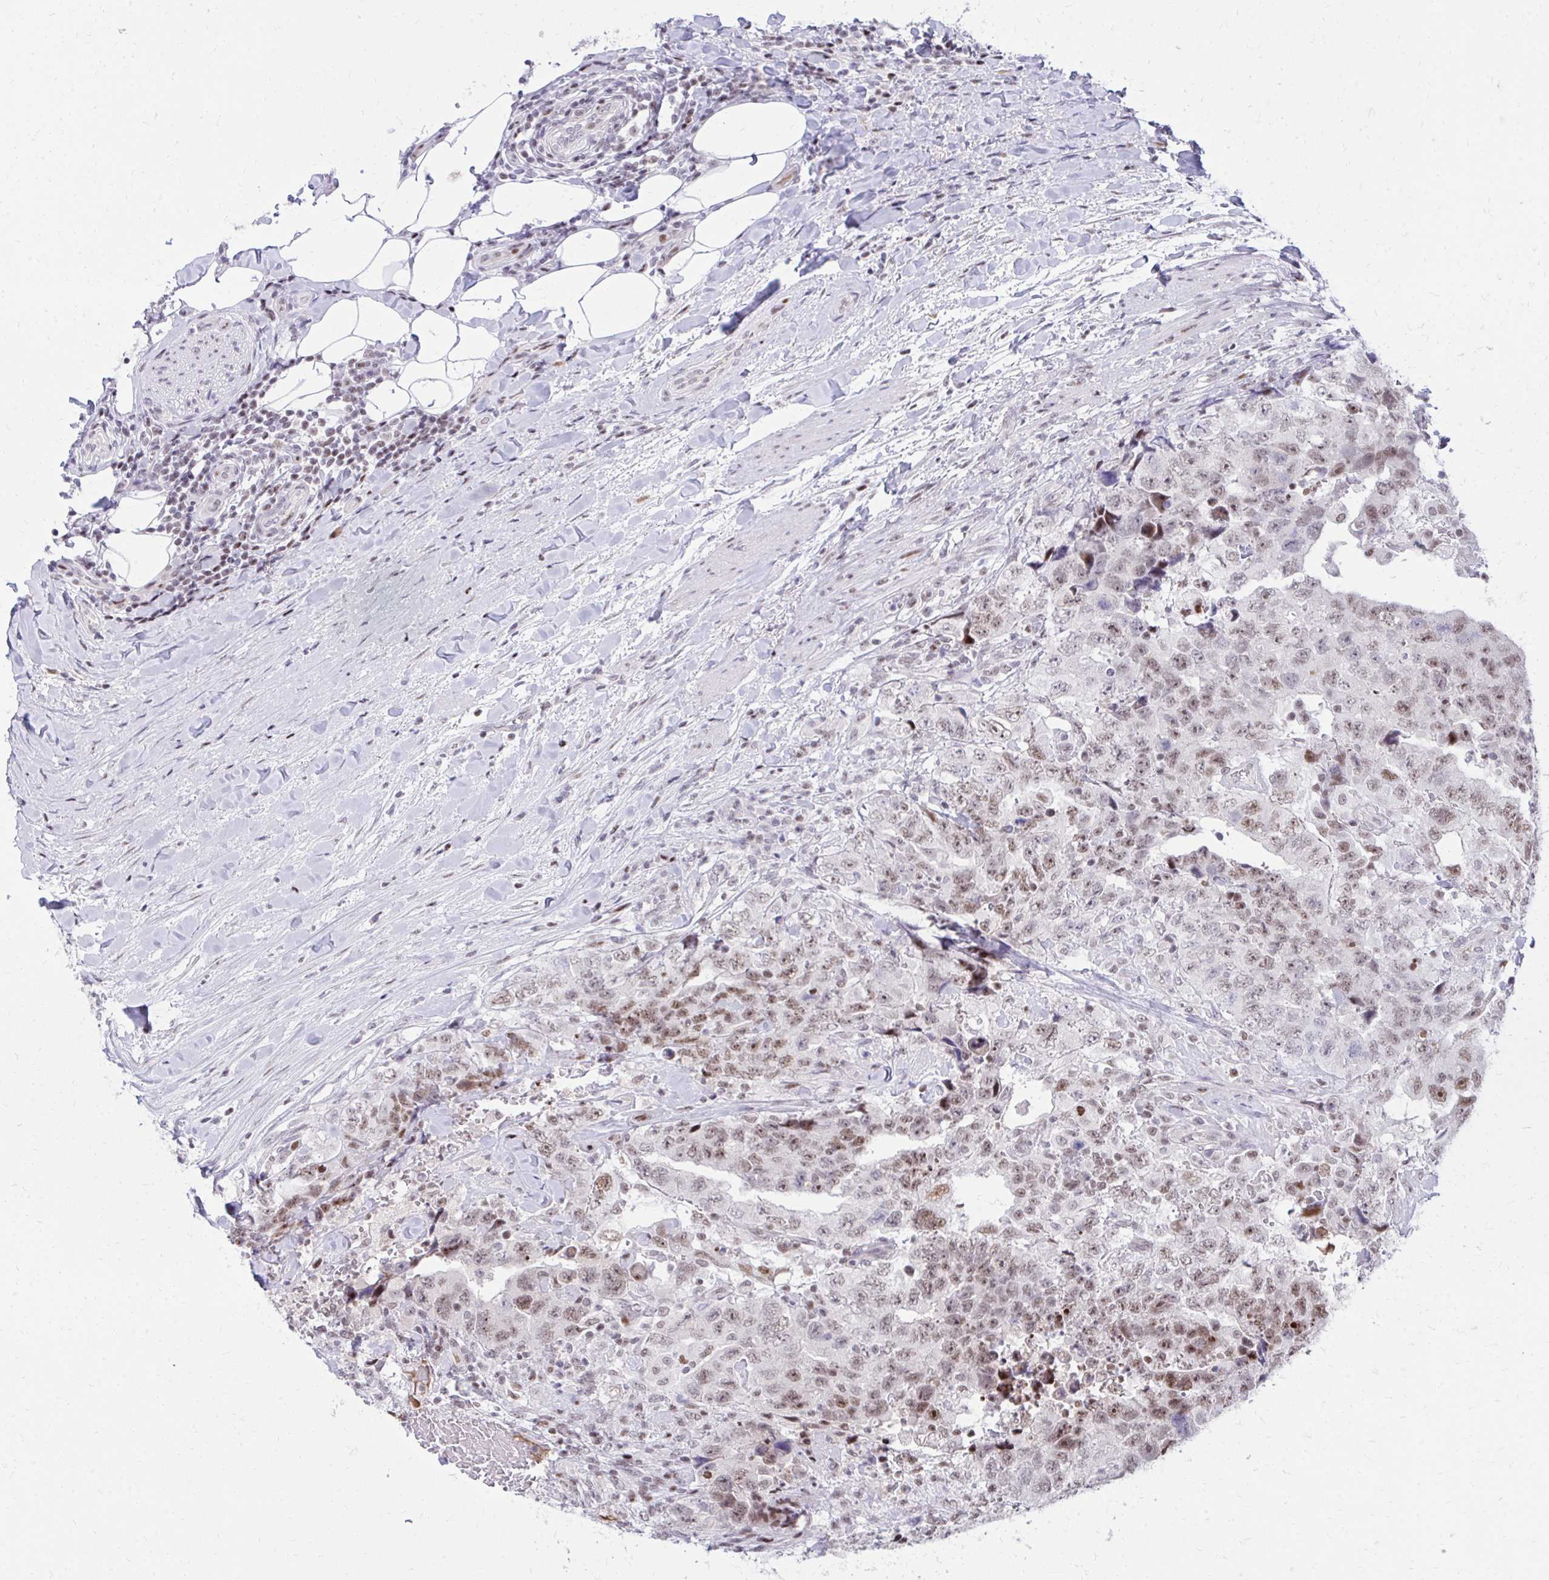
{"staining": {"intensity": "weak", "quantity": "25%-75%", "location": "nuclear"}, "tissue": "testis cancer", "cell_type": "Tumor cells", "image_type": "cancer", "snomed": [{"axis": "morphology", "description": "Carcinoma, Embryonal, NOS"}, {"axis": "topography", "description": "Testis"}], "caption": "Immunohistochemistry (IHC) image of human embryonal carcinoma (testis) stained for a protein (brown), which exhibits low levels of weak nuclear staining in about 25%-75% of tumor cells.", "gene": "C14orf39", "patient": {"sex": "male", "age": 24}}